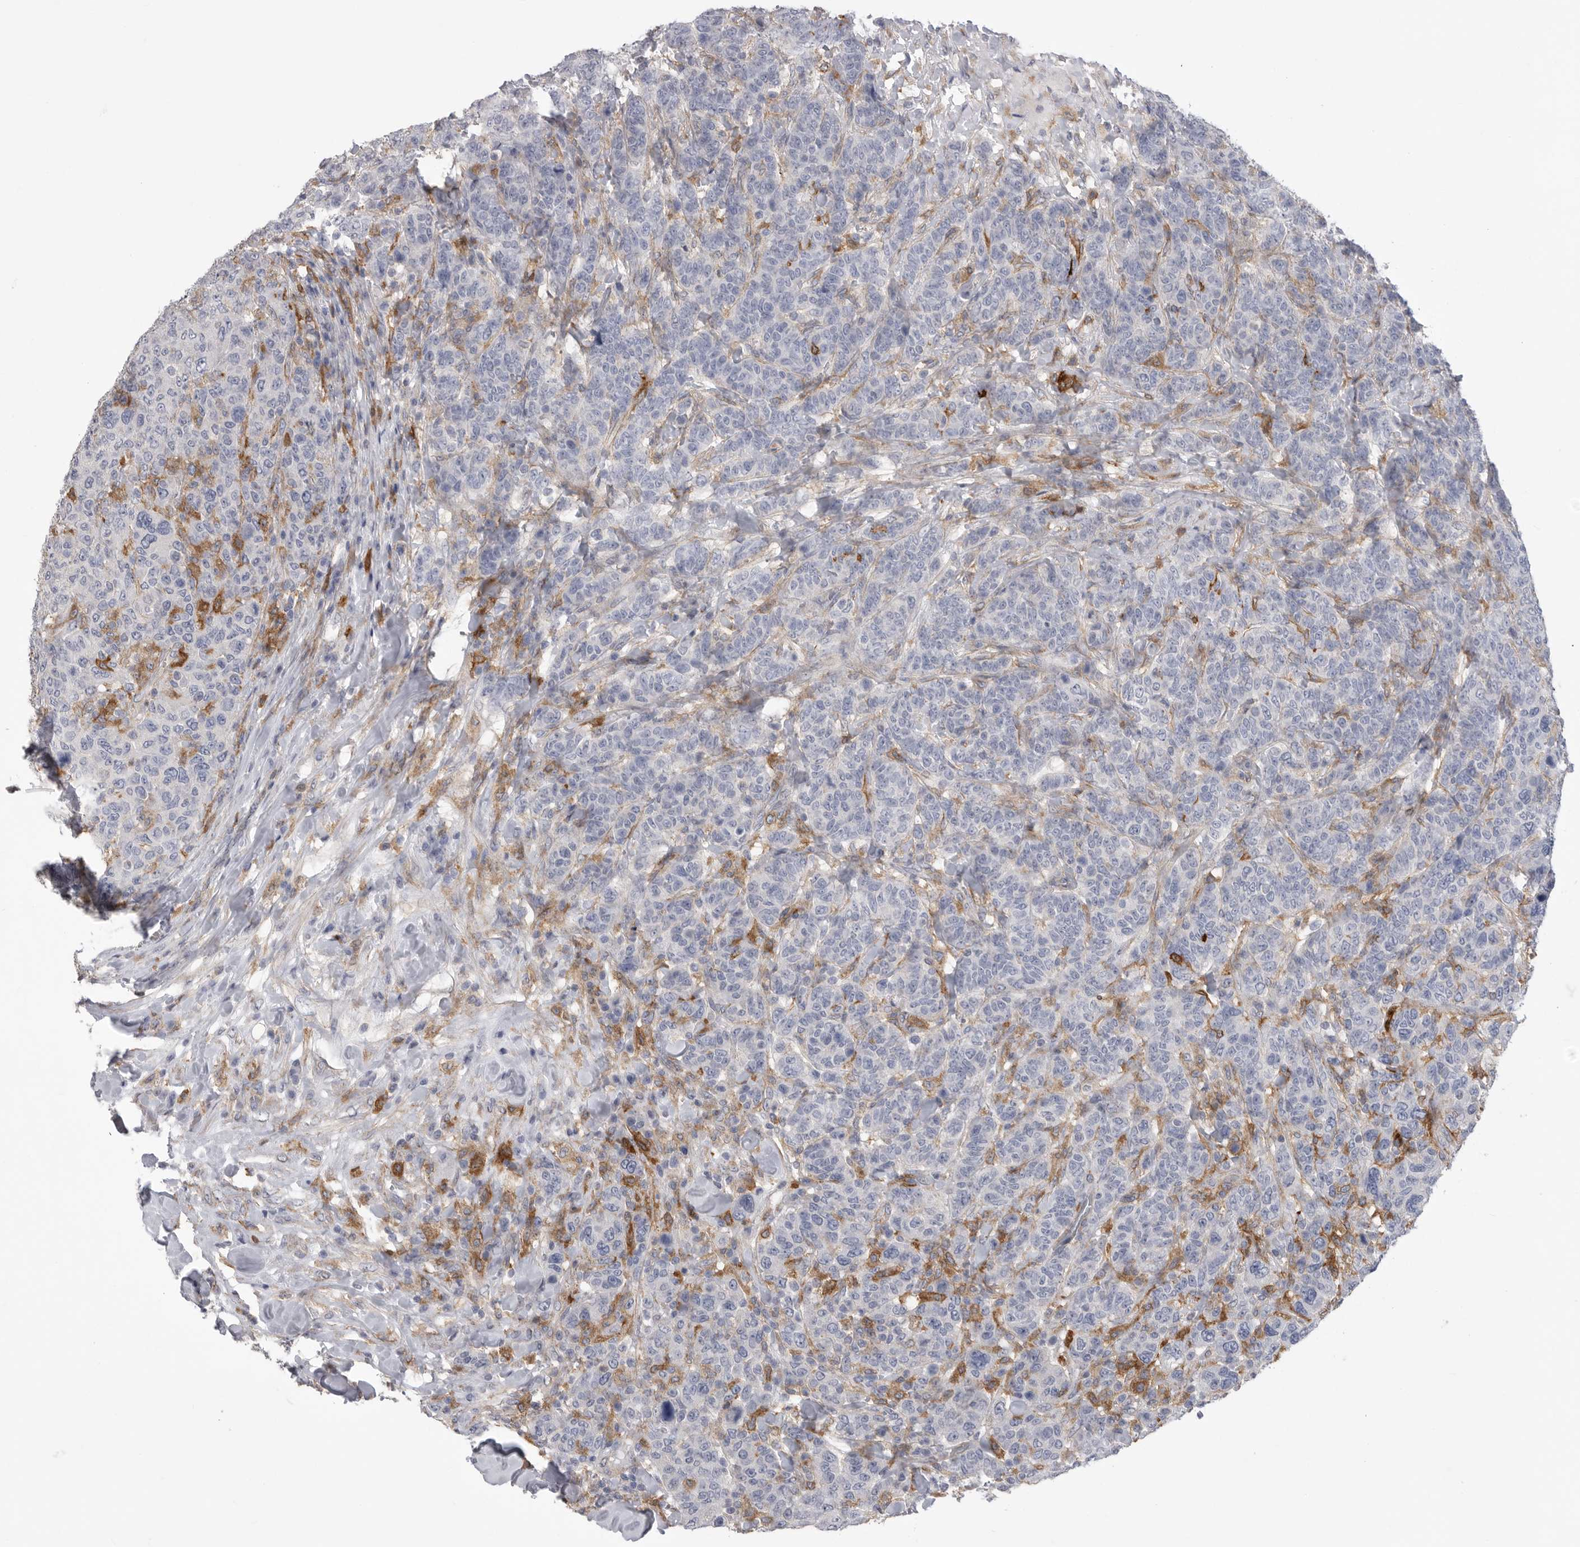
{"staining": {"intensity": "negative", "quantity": "none", "location": "none"}, "tissue": "breast cancer", "cell_type": "Tumor cells", "image_type": "cancer", "snomed": [{"axis": "morphology", "description": "Duct carcinoma"}, {"axis": "topography", "description": "Breast"}], "caption": "The image displays no significant positivity in tumor cells of breast cancer. Nuclei are stained in blue.", "gene": "SIGLEC10", "patient": {"sex": "female", "age": 37}}